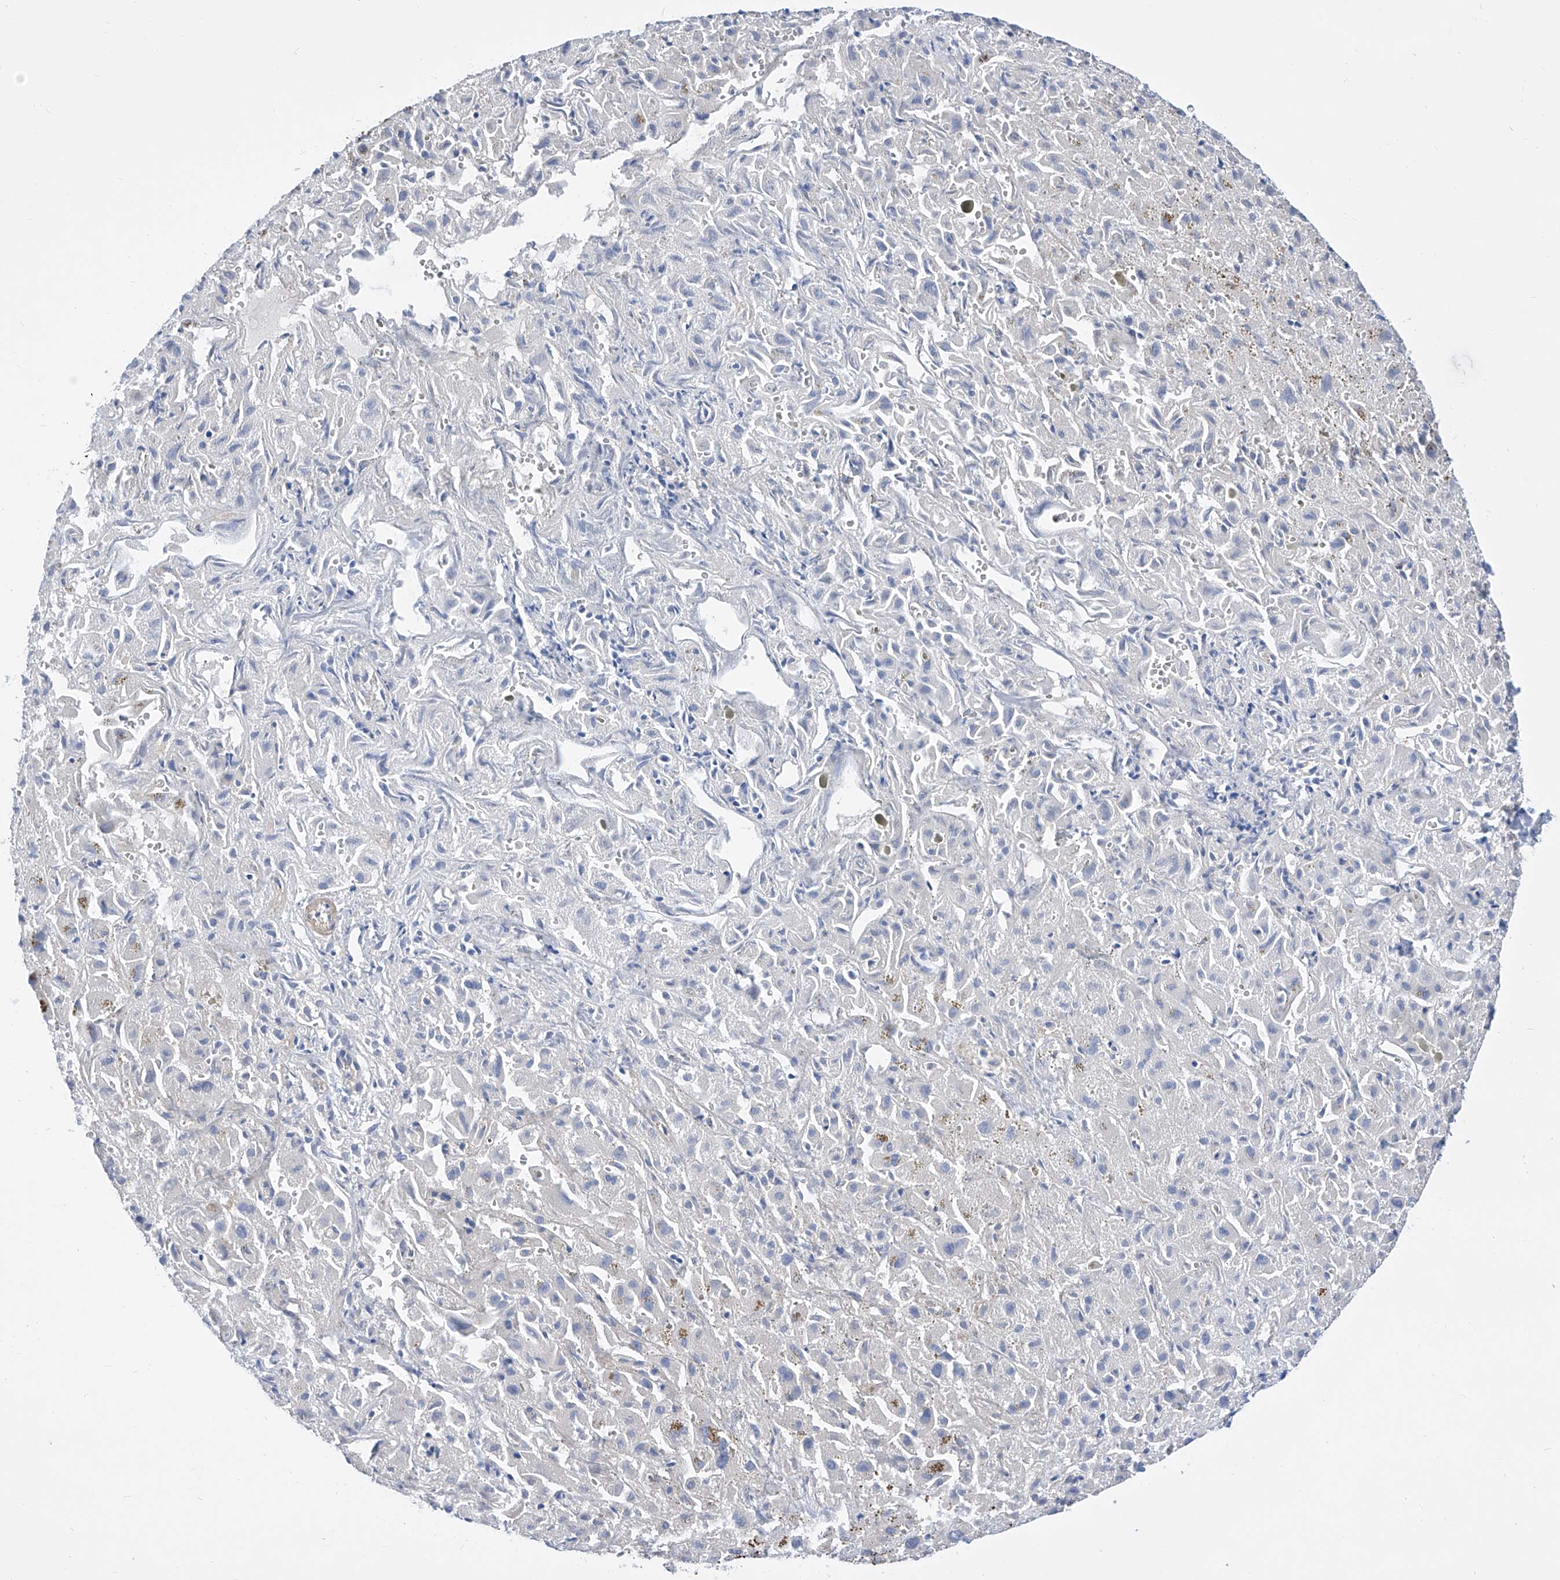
{"staining": {"intensity": "negative", "quantity": "none", "location": "none"}, "tissue": "liver cancer", "cell_type": "Tumor cells", "image_type": "cancer", "snomed": [{"axis": "morphology", "description": "Cholangiocarcinoma"}, {"axis": "topography", "description": "Liver"}], "caption": "Micrograph shows no protein staining in tumor cells of cholangiocarcinoma (liver) tissue.", "gene": "SRBD1", "patient": {"sex": "female", "age": 52}}